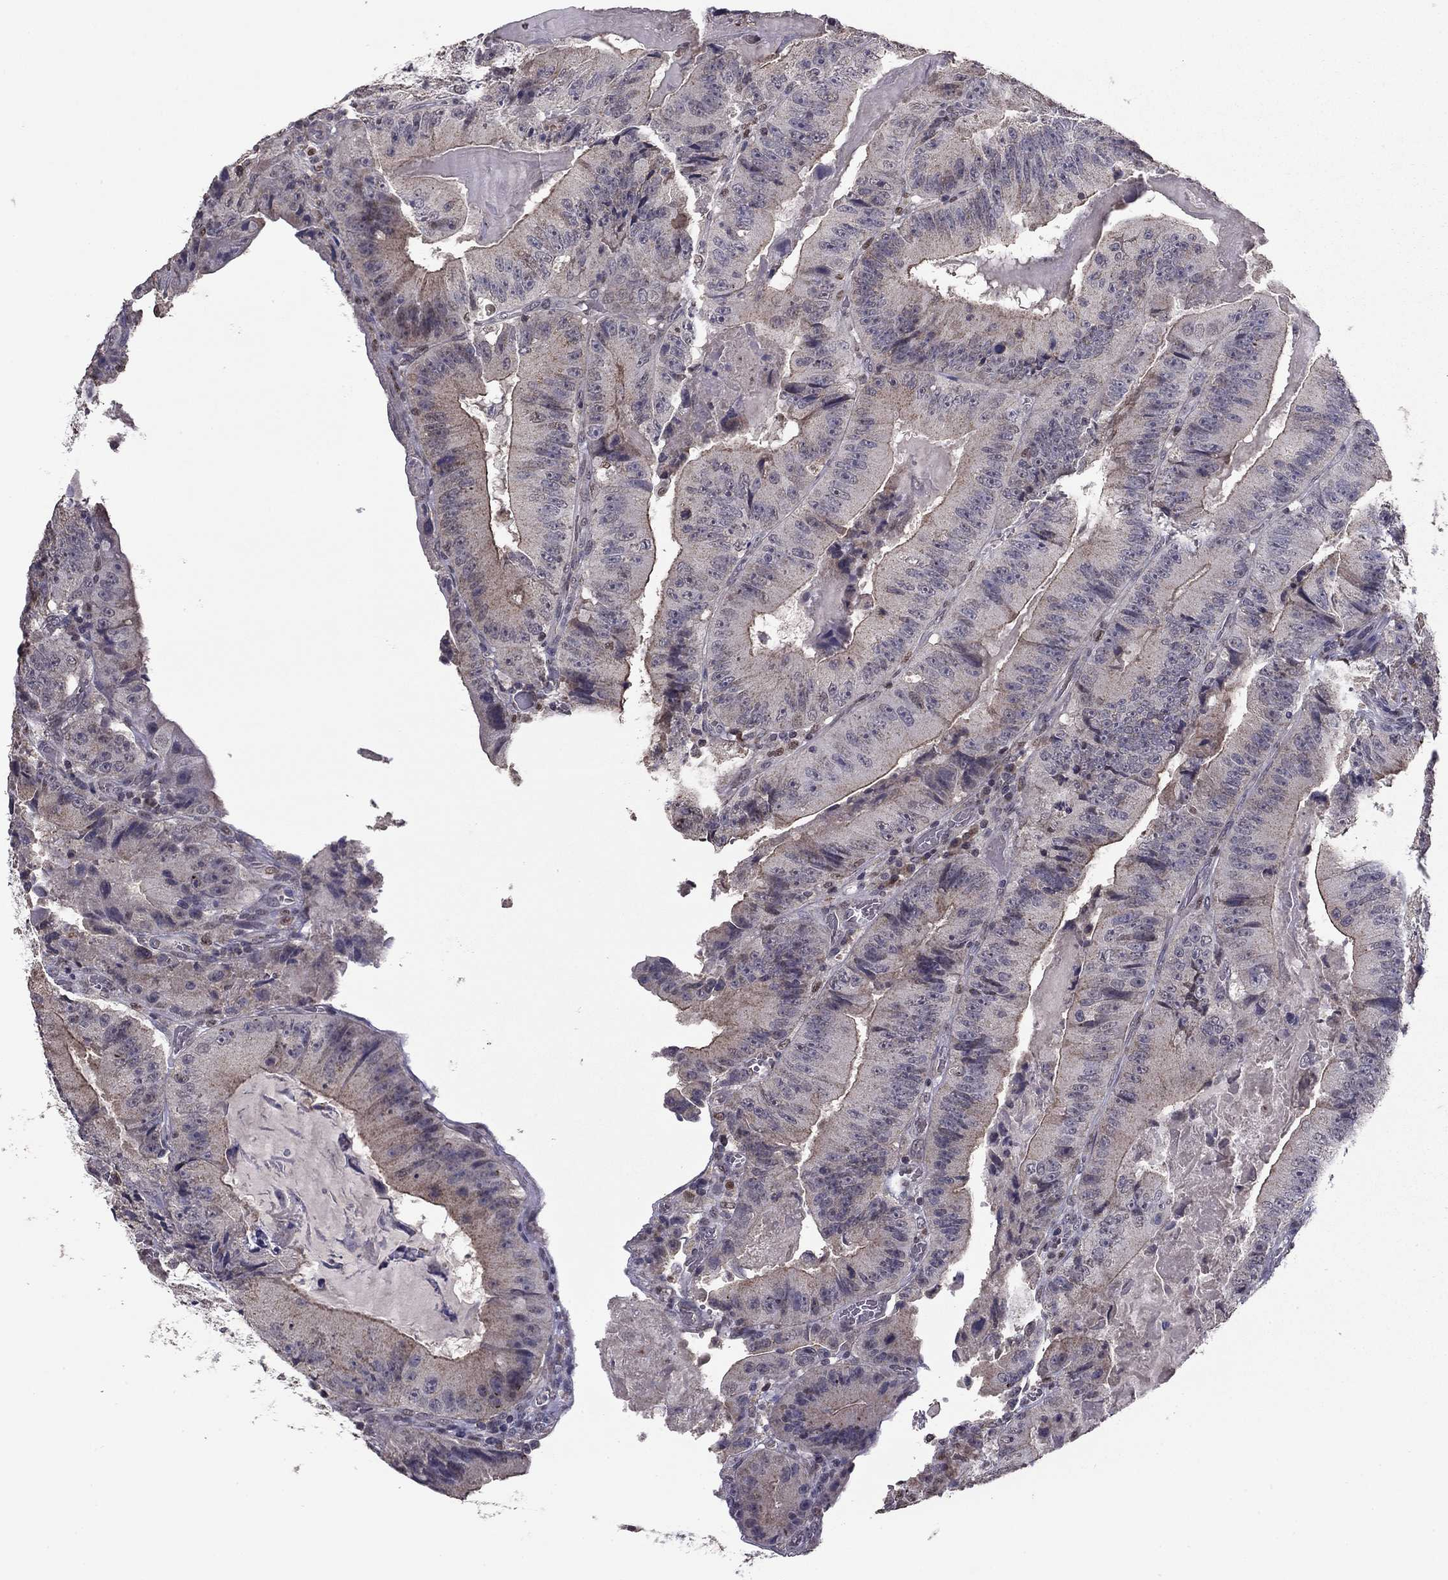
{"staining": {"intensity": "moderate", "quantity": "<25%", "location": "cytoplasmic/membranous"}, "tissue": "colorectal cancer", "cell_type": "Tumor cells", "image_type": "cancer", "snomed": [{"axis": "morphology", "description": "Adenocarcinoma, NOS"}, {"axis": "topography", "description": "Colon"}], "caption": "Immunohistochemistry staining of adenocarcinoma (colorectal), which demonstrates low levels of moderate cytoplasmic/membranous positivity in approximately <25% of tumor cells indicating moderate cytoplasmic/membranous protein staining. The staining was performed using DAB (3,3'-diaminobenzidine) (brown) for protein detection and nuclei were counterstained in hematoxylin (blue).", "gene": "HCN1", "patient": {"sex": "female", "age": 86}}